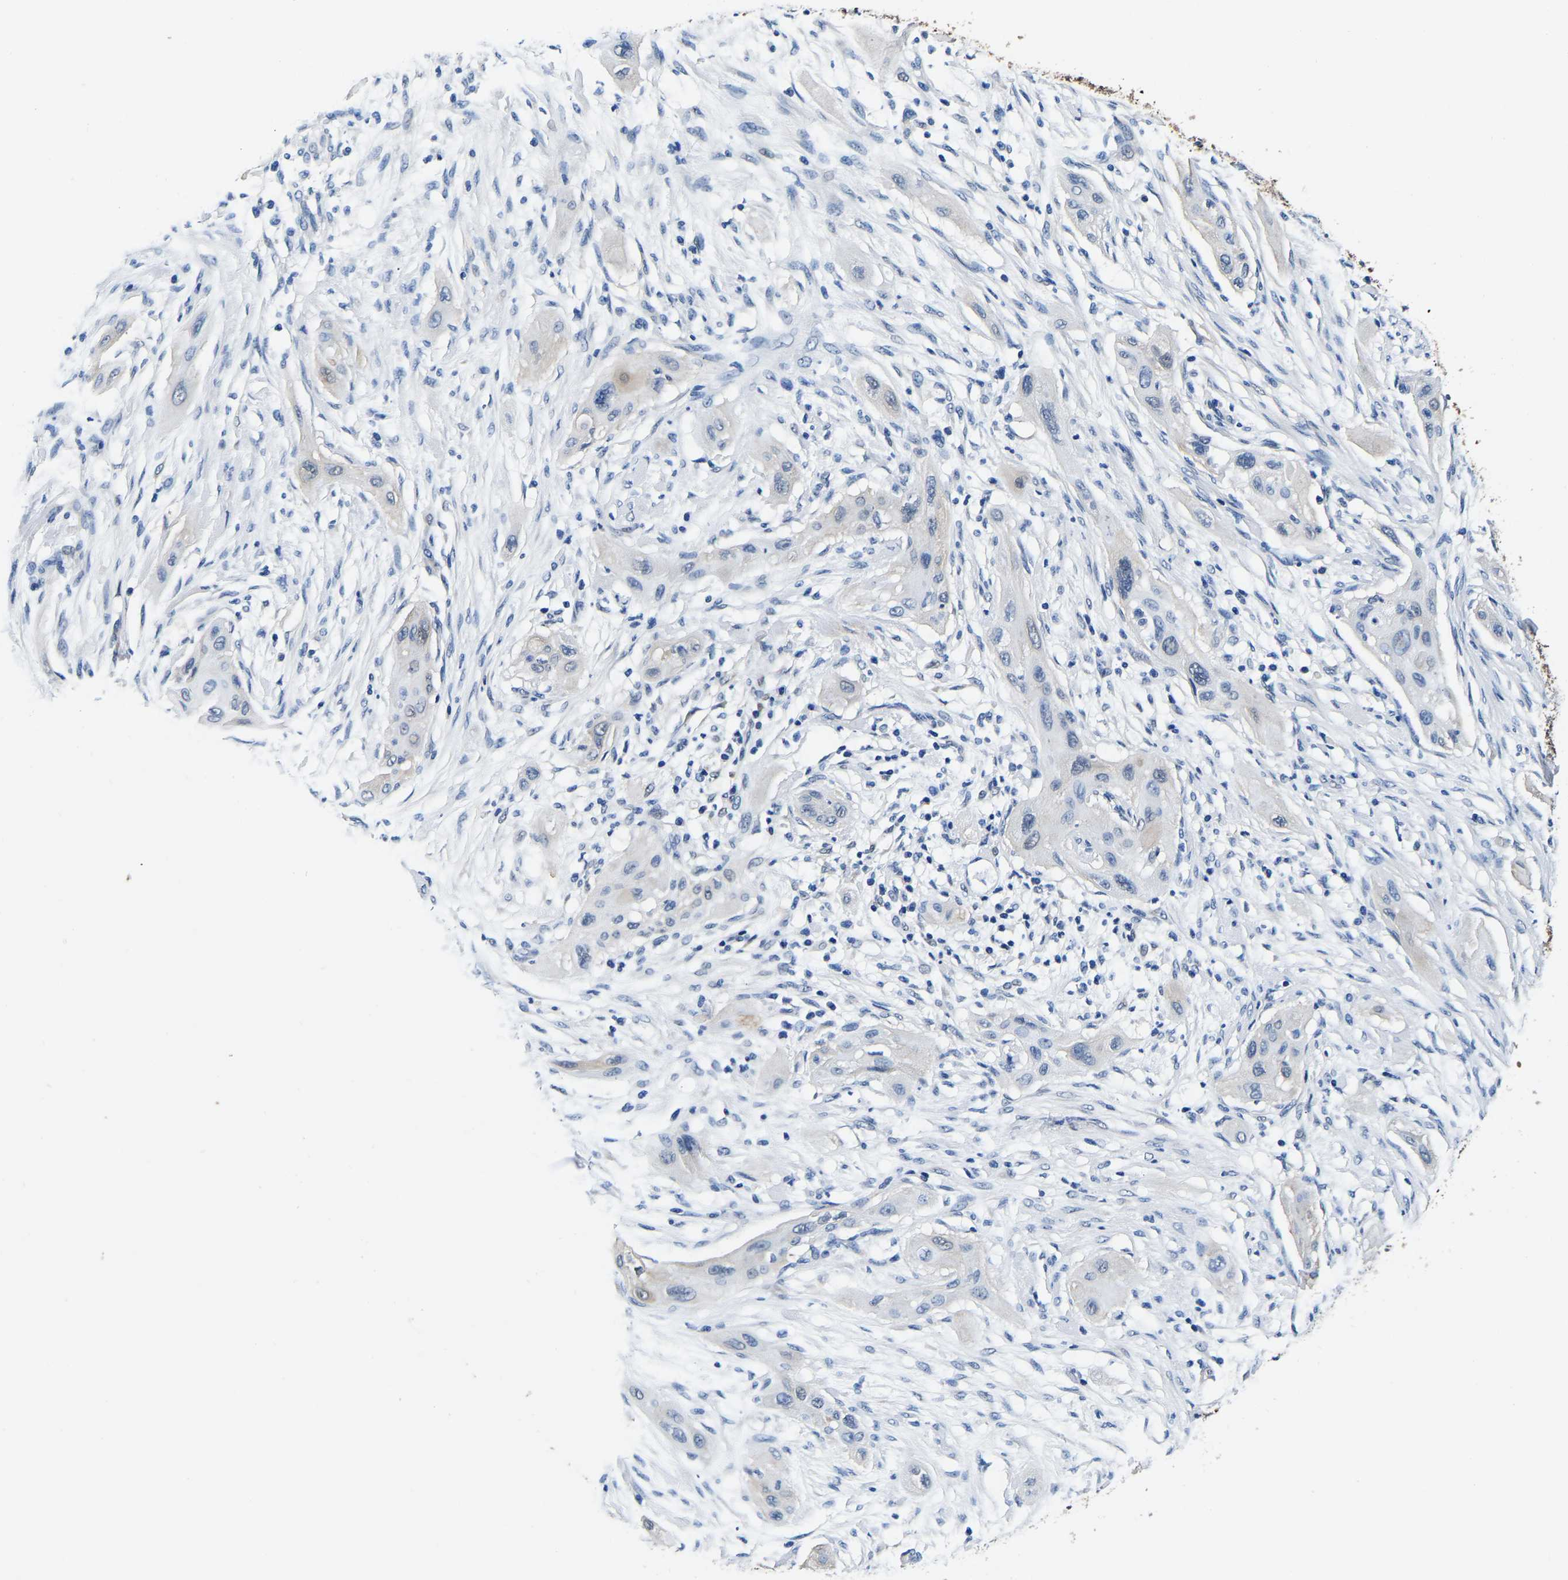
{"staining": {"intensity": "negative", "quantity": "none", "location": "none"}, "tissue": "lung cancer", "cell_type": "Tumor cells", "image_type": "cancer", "snomed": [{"axis": "morphology", "description": "Squamous cell carcinoma, NOS"}, {"axis": "topography", "description": "Lung"}], "caption": "There is no significant positivity in tumor cells of squamous cell carcinoma (lung). (DAB immunohistochemistry with hematoxylin counter stain).", "gene": "S100A13", "patient": {"sex": "female", "age": 47}}